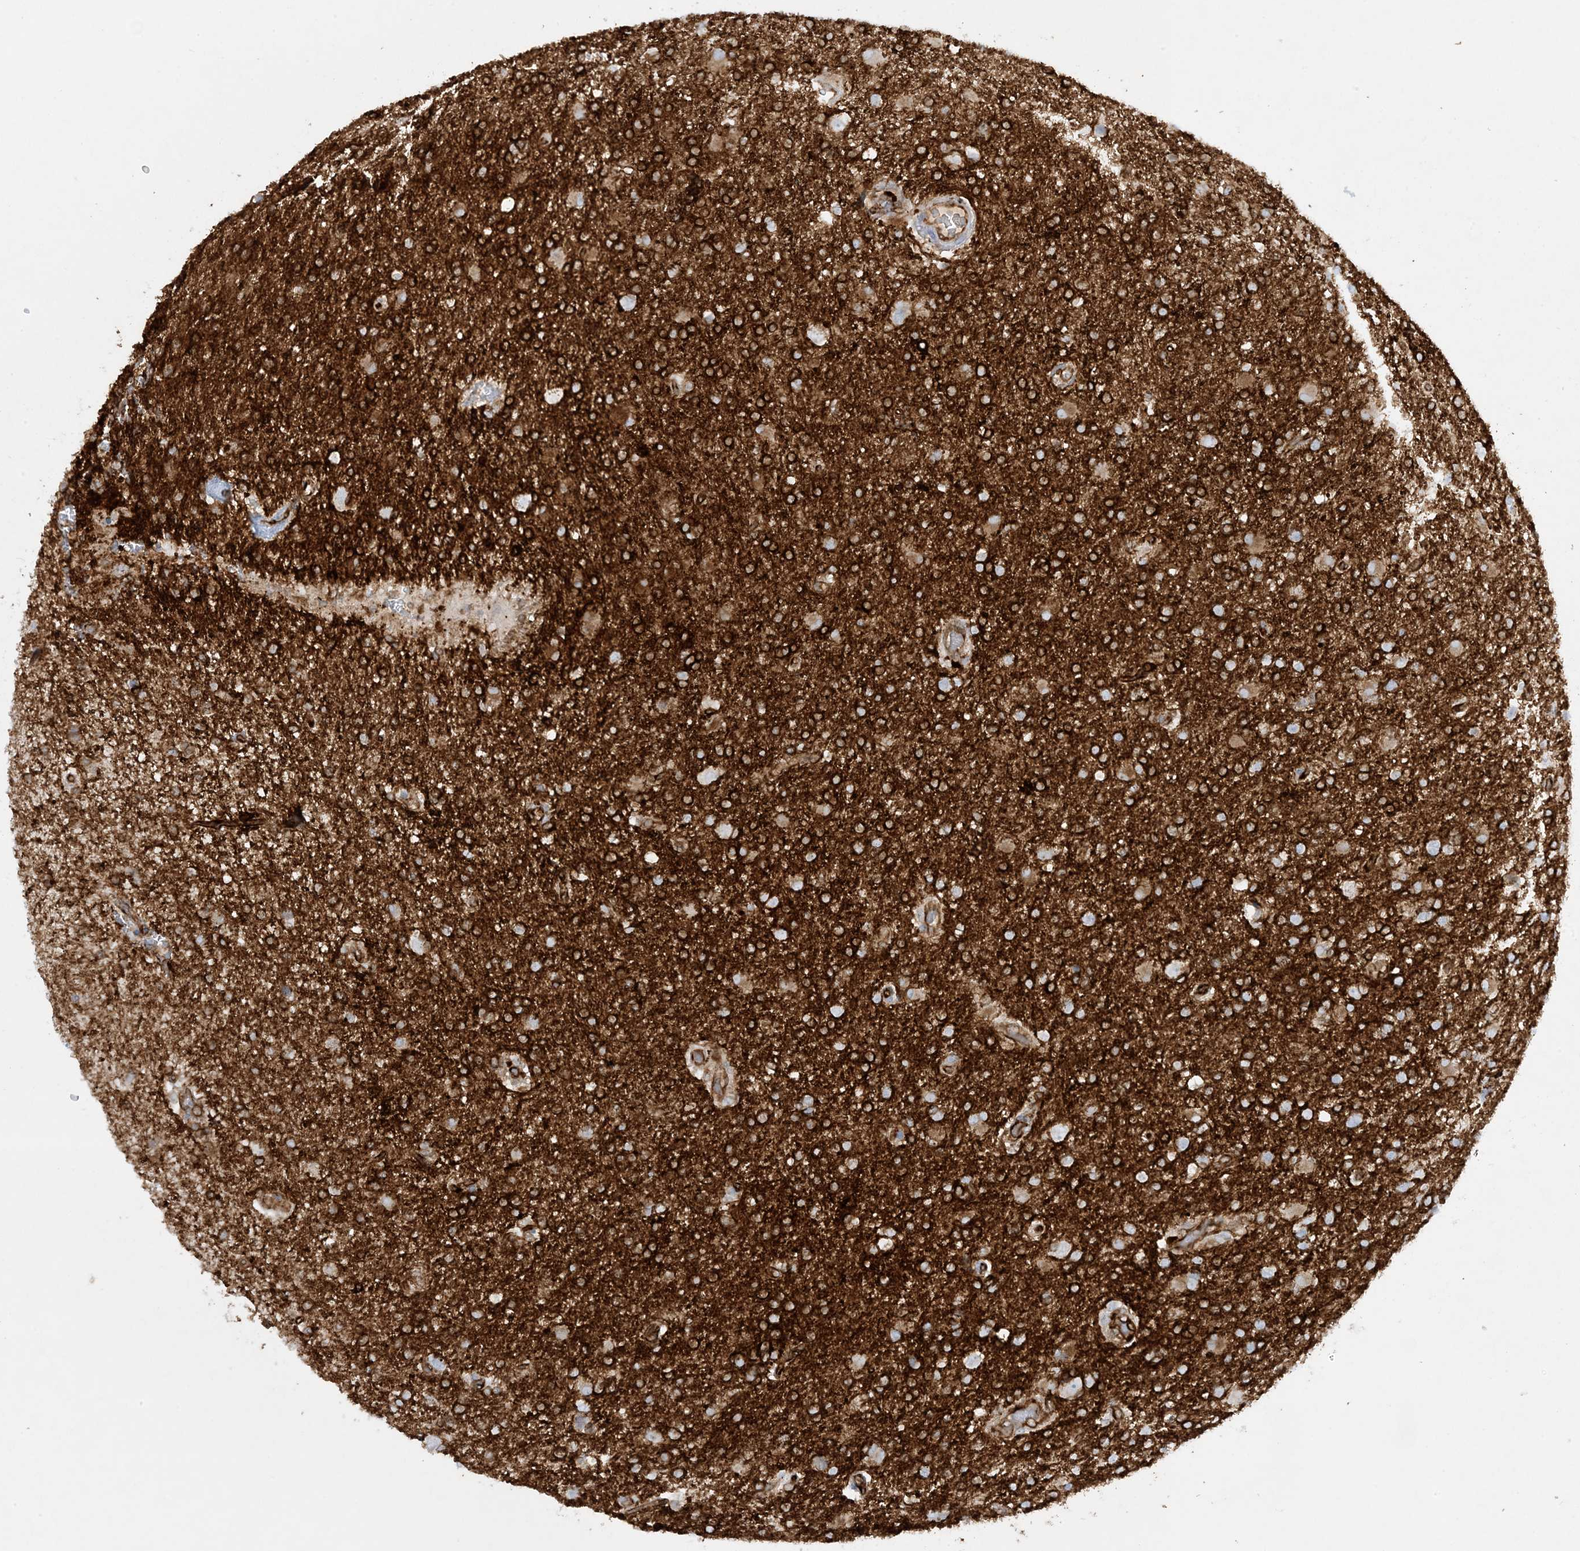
{"staining": {"intensity": "strong", "quantity": ">75%", "location": "cytoplasmic/membranous"}, "tissue": "glioma", "cell_type": "Tumor cells", "image_type": "cancer", "snomed": [{"axis": "morphology", "description": "Glioma, malignant, High grade"}, {"axis": "topography", "description": "Brain"}], "caption": "Immunohistochemical staining of human glioma displays high levels of strong cytoplasmic/membranous protein positivity in approximately >75% of tumor cells.", "gene": "HLA-E", "patient": {"sex": "male", "age": 72}}